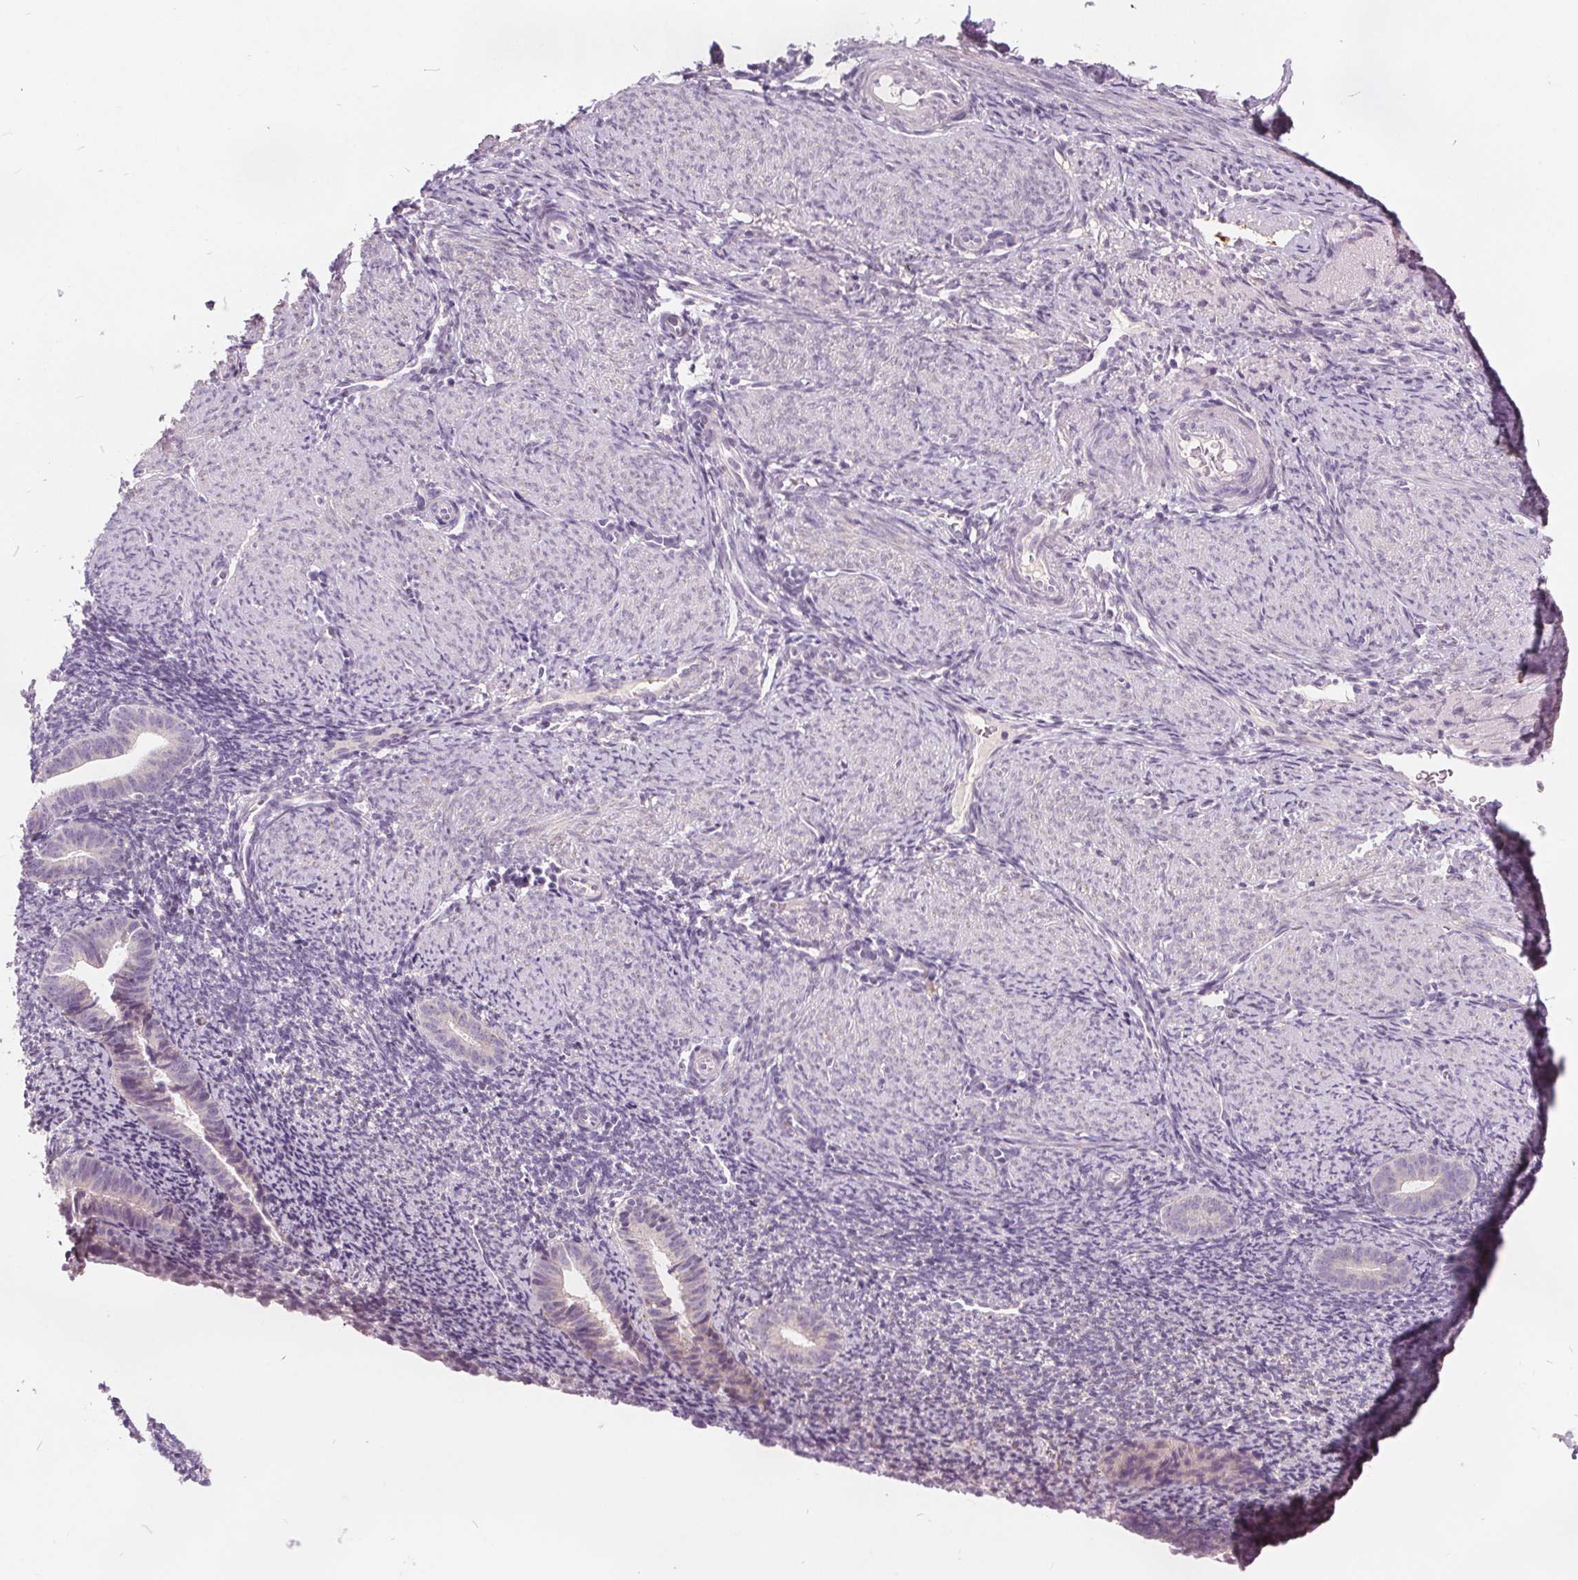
{"staining": {"intensity": "negative", "quantity": "none", "location": "none"}, "tissue": "endometrium", "cell_type": "Cells in endometrial stroma", "image_type": "normal", "snomed": [{"axis": "morphology", "description": "Normal tissue, NOS"}, {"axis": "topography", "description": "Endometrium"}], "caption": "Human endometrium stained for a protein using immunohistochemistry (IHC) demonstrates no expression in cells in endometrial stroma.", "gene": "ACOX2", "patient": {"sex": "female", "age": 39}}